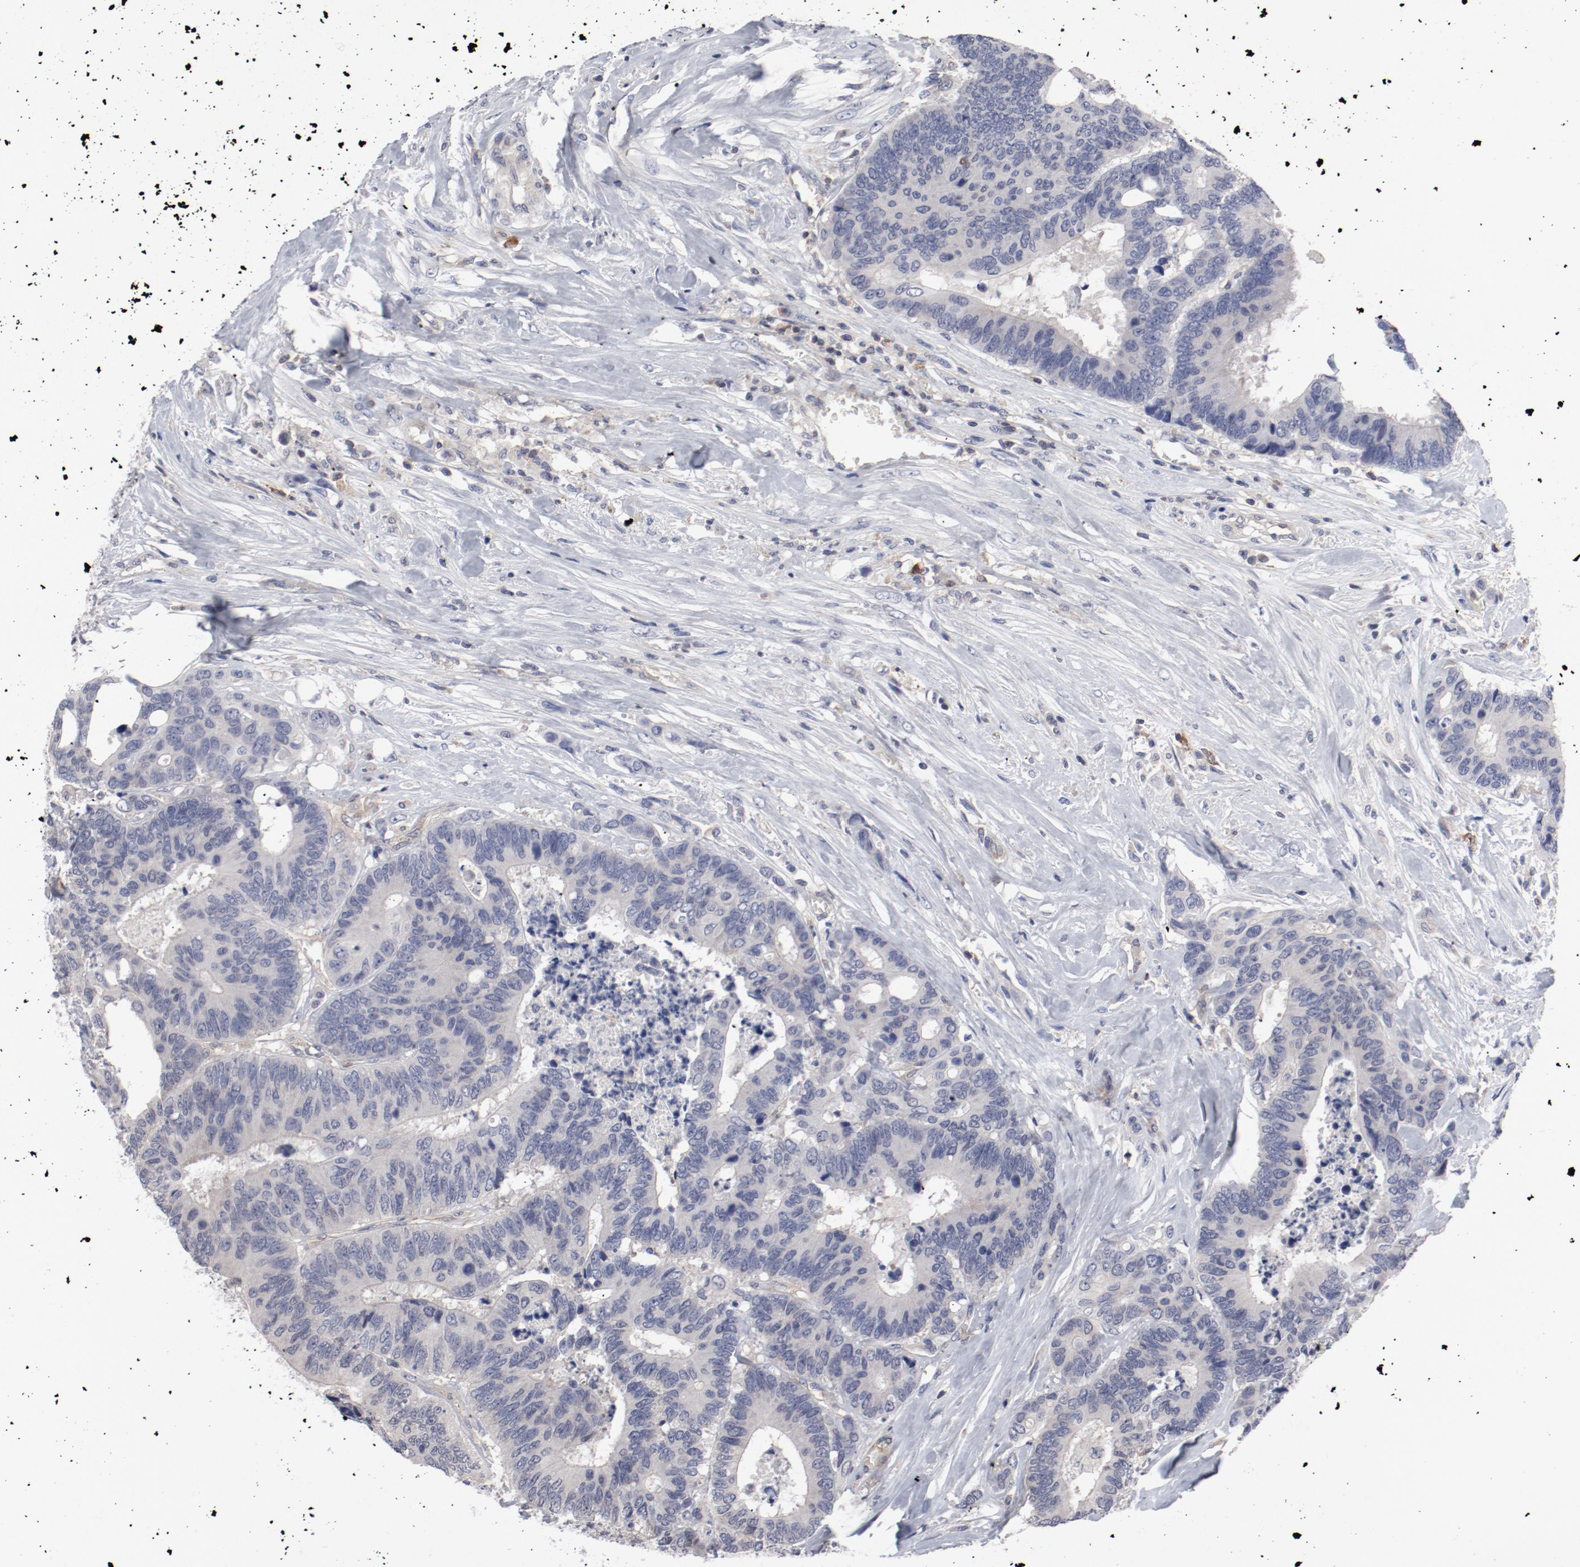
{"staining": {"intensity": "negative", "quantity": "none", "location": "none"}, "tissue": "colorectal cancer", "cell_type": "Tumor cells", "image_type": "cancer", "snomed": [{"axis": "morphology", "description": "Adenocarcinoma, NOS"}, {"axis": "topography", "description": "Rectum"}], "caption": "This is an immunohistochemistry histopathology image of human colorectal cancer. There is no staining in tumor cells.", "gene": "CBL", "patient": {"sex": "male", "age": 55}}